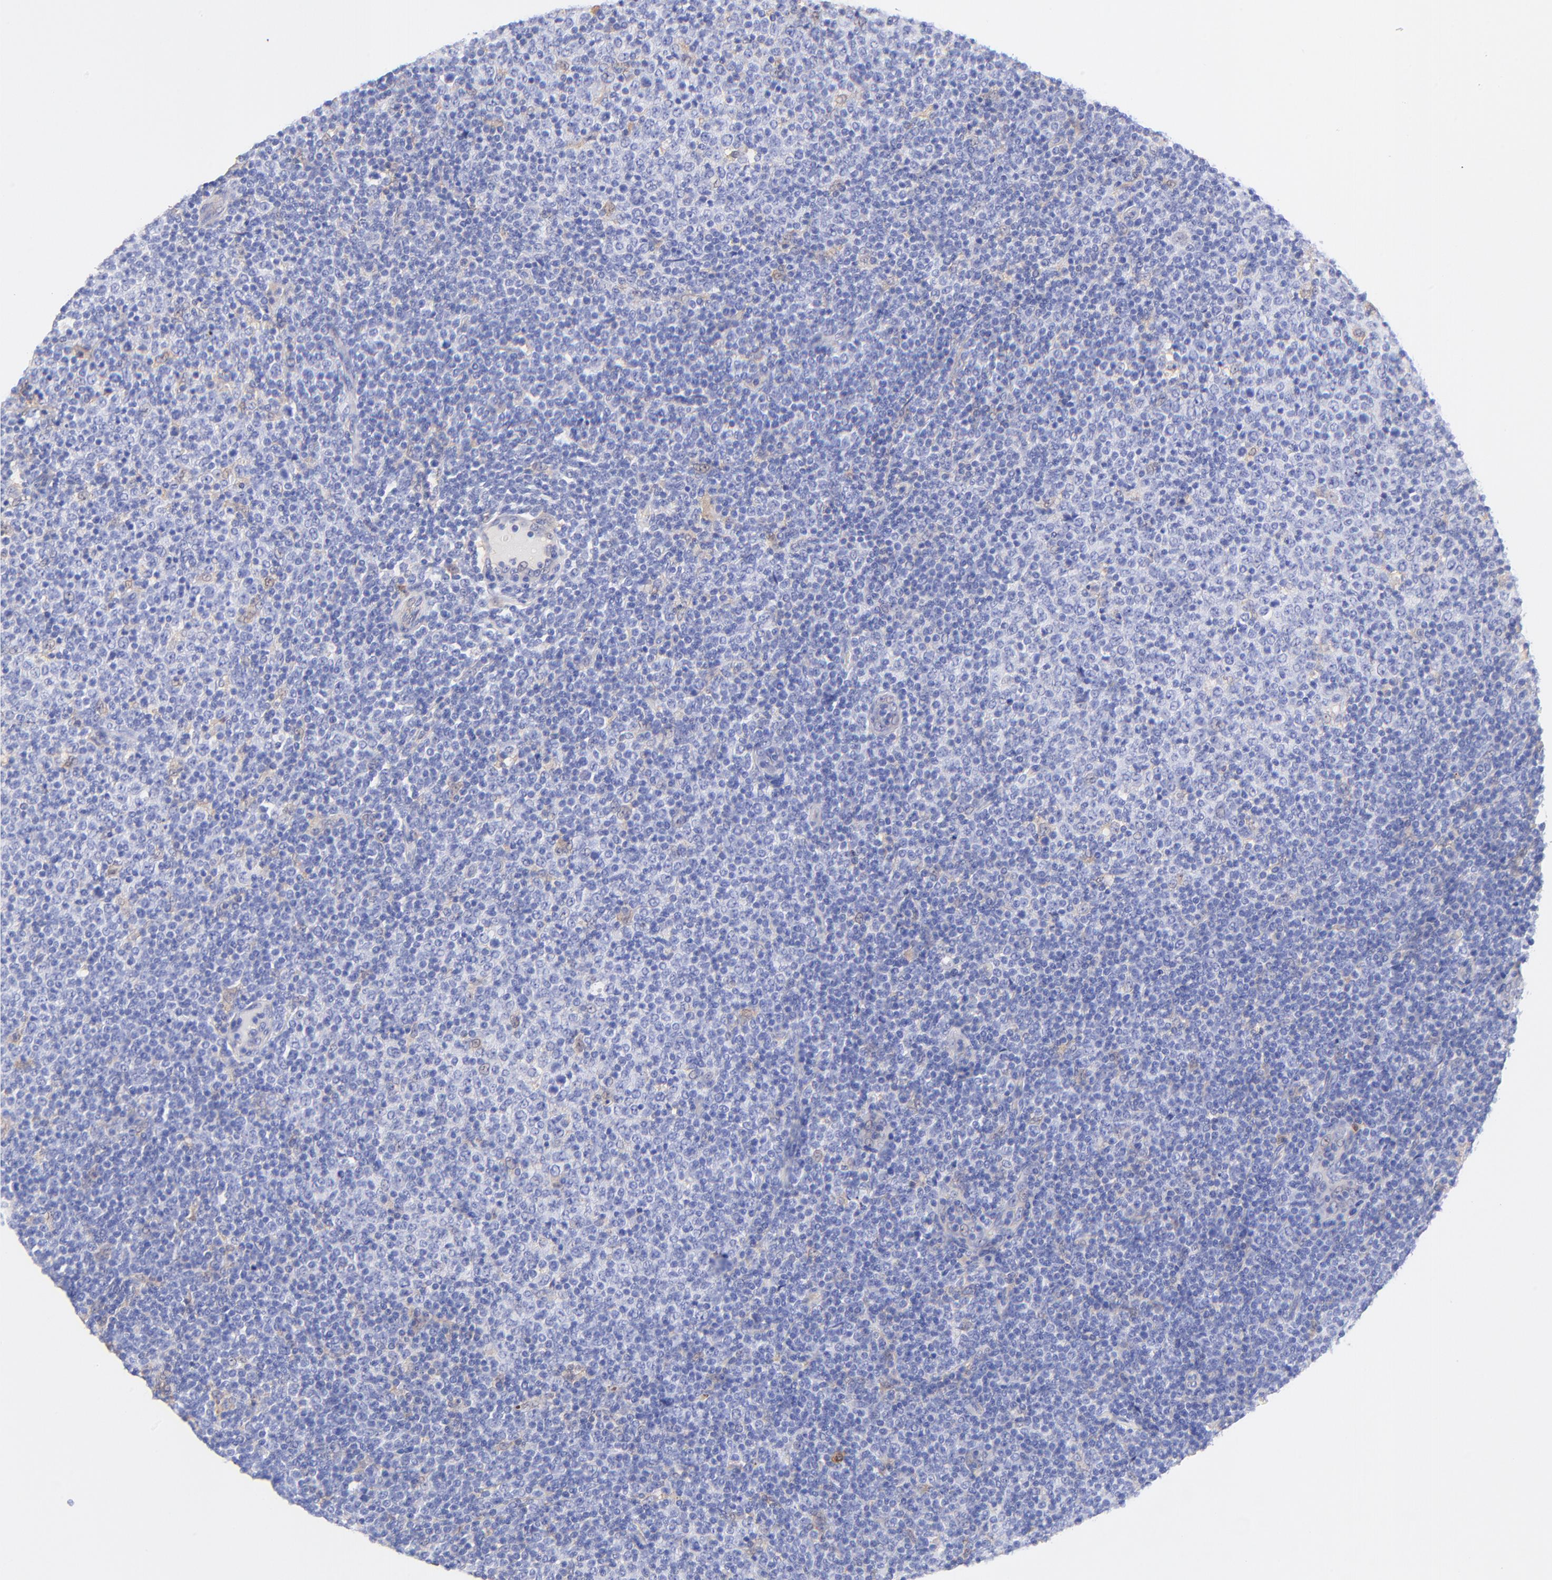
{"staining": {"intensity": "negative", "quantity": "none", "location": "none"}, "tissue": "lymphoma", "cell_type": "Tumor cells", "image_type": "cancer", "snomed": [{"axis": "morphology", "description": "Malignant lymphoma, non-Hodgkin's type, Low grade"}, {"axis": "topography", "description": "Lymph node"}], "caption": "Immunohistochemistry (IHC) histopathology image of human lymphoma stained for a protein (brown), which exhibits no positivity in tumor cells. (Brightfield microscopy of DAB (3,3'-diaminobenzidine) IHC at high magnification).", "gene": "ALDH1A1", "patient": {"sex": "male", "age": 70}}